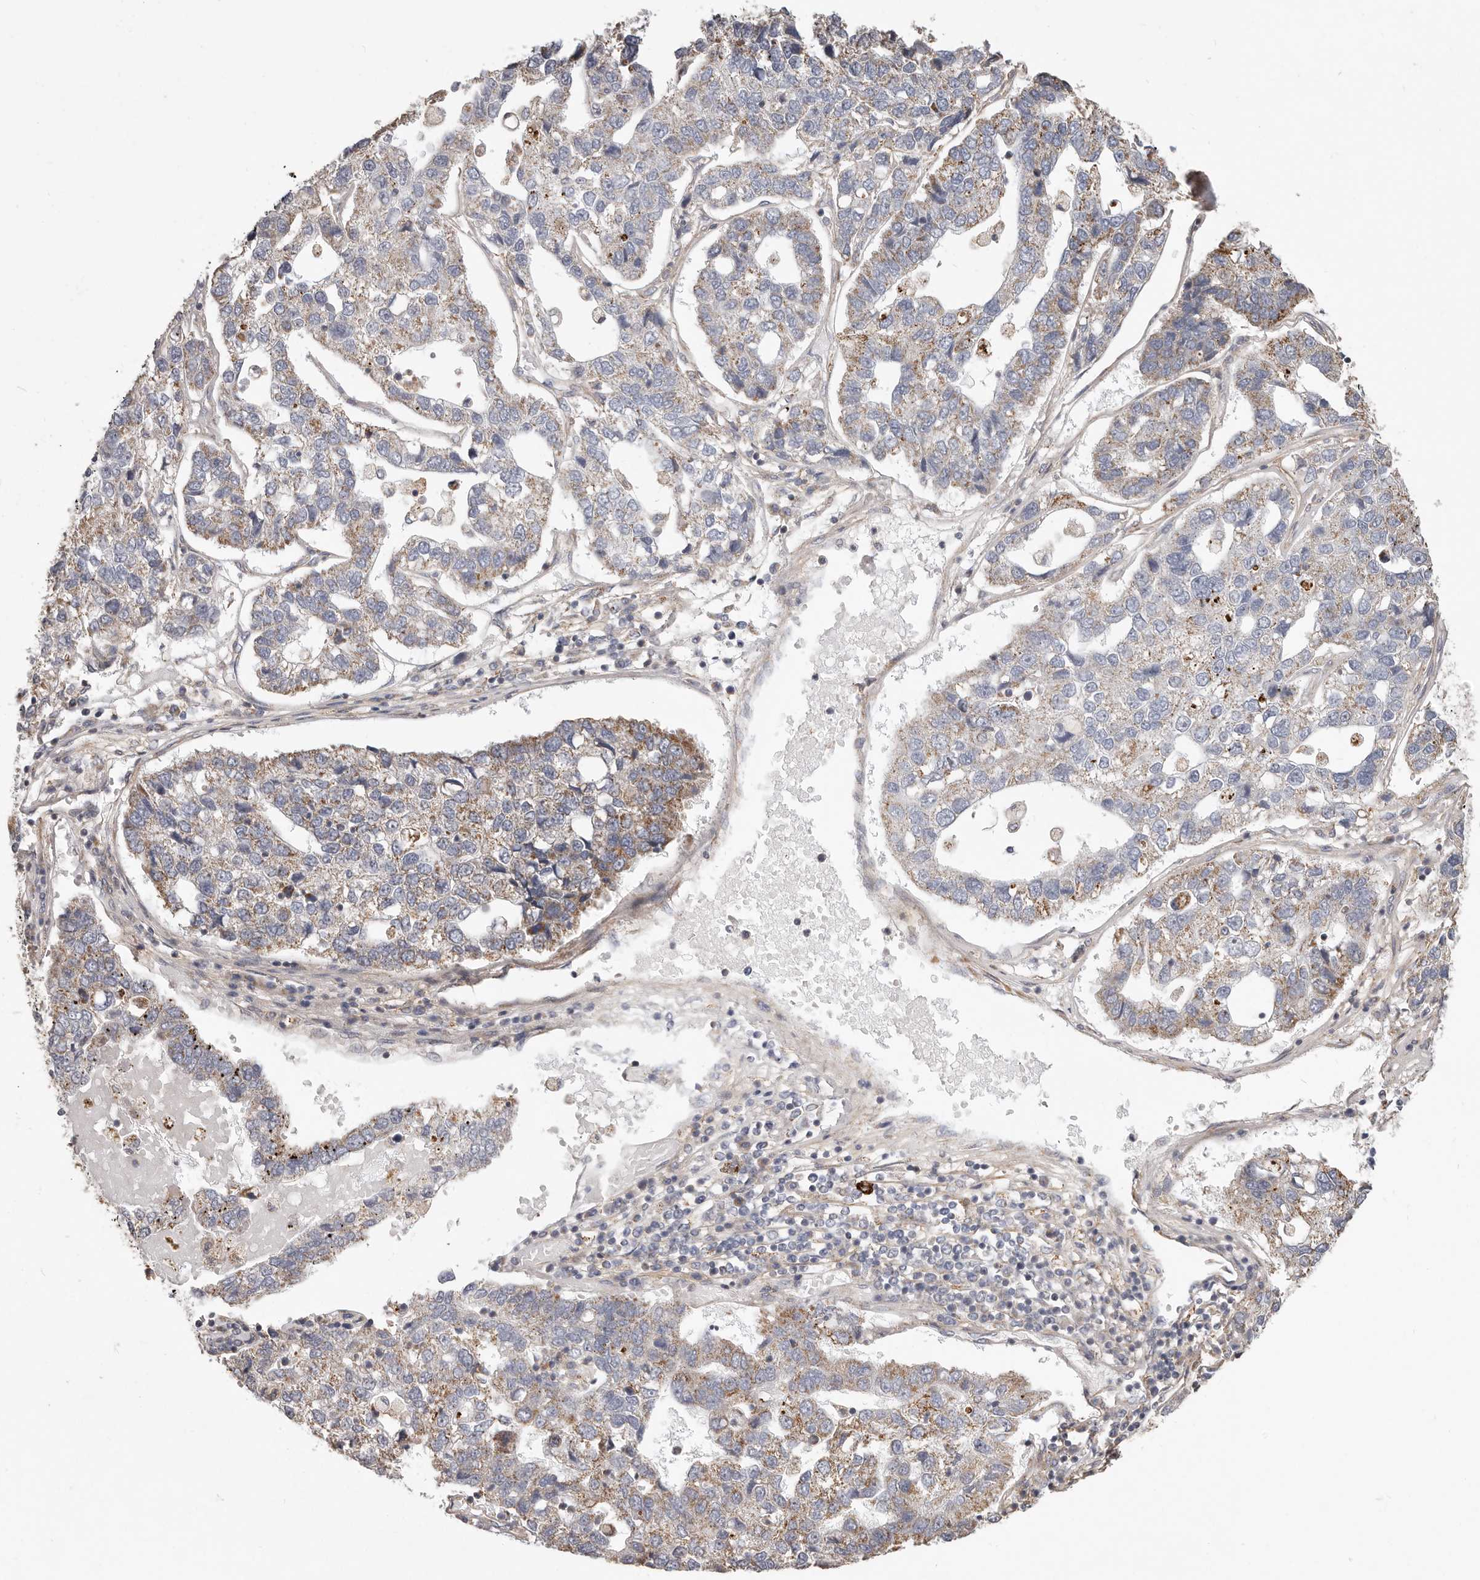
{"staining": {"intensity": "moderate", "quantity": "25%-75%", "location": "cytoplasmic/membranous"}, "tissue": "pancreatic cancer", "cell_type": "Tumor cells", "image_type": "cancer", "snomed": [{"axis": "morphology", "description": "Adenocarcinoma, NOS"}, {"axis": "topography", "description": "Pancreas"}], "caption": "Protein expression analysis of pancreatic adenocarcinoma shows moderate cytoplasmic/membranous expression in approximately 25%-75% of tumor cells.", "gene": "MRPS10", "patient": {"sex": "female", "age": 61}}